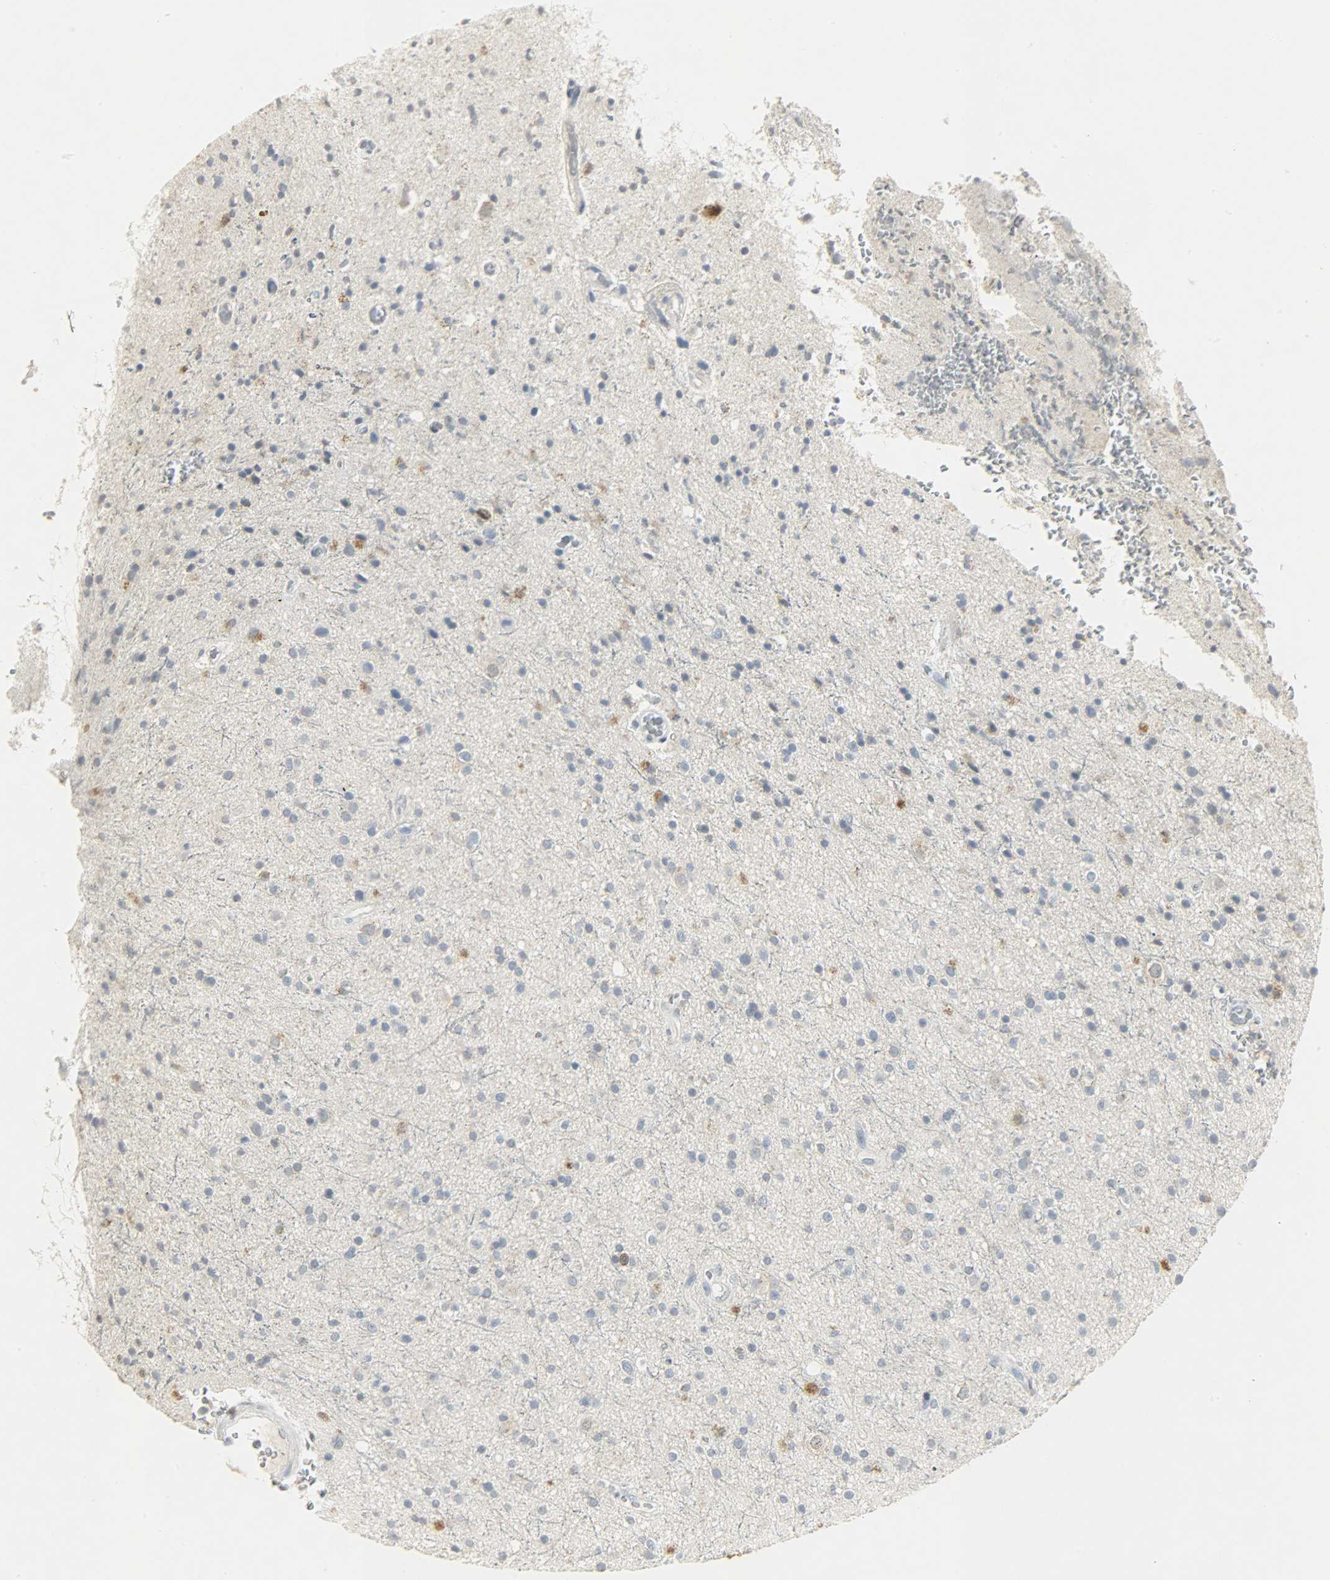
{"staining": {"intensity": "negative", "quantity": "none", "location": "none"}, "tissue": "glioma", "cell_type": "Tumor cells", "image_type": "cancer", "snomed": [{"axis": "morphology", "description": "Glioma, malignant, High grade"}, {"axis": "topography", "description": "Brain"}], "caption": "A photomicrograph of glioma stained for a protein shows no brown staining in tumor cells.", "gene": "CAMK4", "patient": {"sex": "male", "age": 33}}